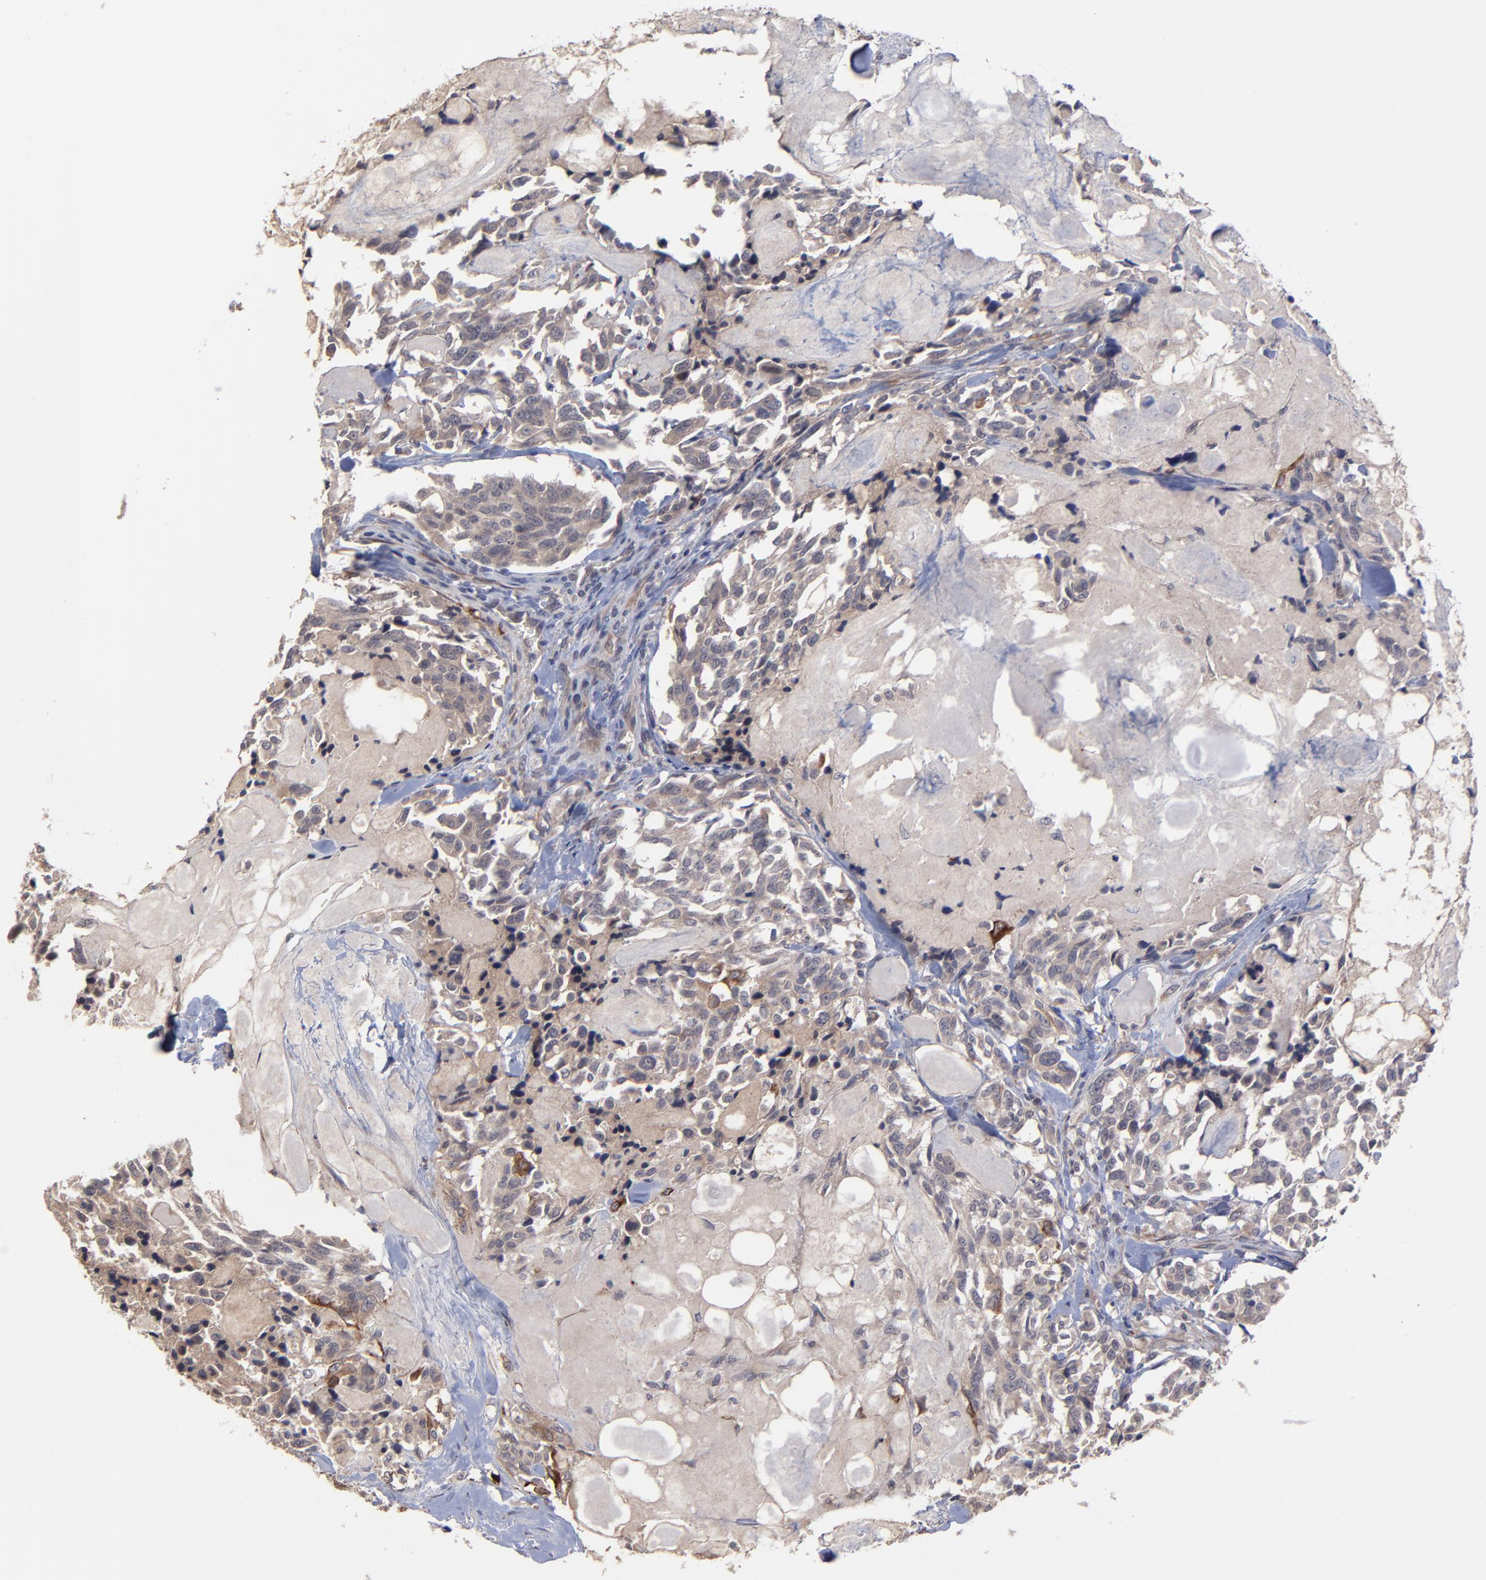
{"staining": {"intensity": "weak", "quantity": "<25%", "location": "cytoplasmic/membranous"}, "tissue": "thyroid cancer", "cell_type": "Tumor cells", "image_type": "cancer", "snomed": [{"axis": "morphology", "description": "Carcinoma, NOS"}, {"axis": "morphology", "description": "Carcinoid, malignant, NOS"}, {"axis": "topography", "description": "Thyroid gland"}], "caption": "This micrograph is of carcinoid (malignant) (thyroid) stained with immunohistochemistry (IHC) to label a protein in brown with the nuclei are counter-stained blue. There is no staining in tumor cells.", "gene": "ZNF780B", "patient": {"sex": "male", "age": 33}}